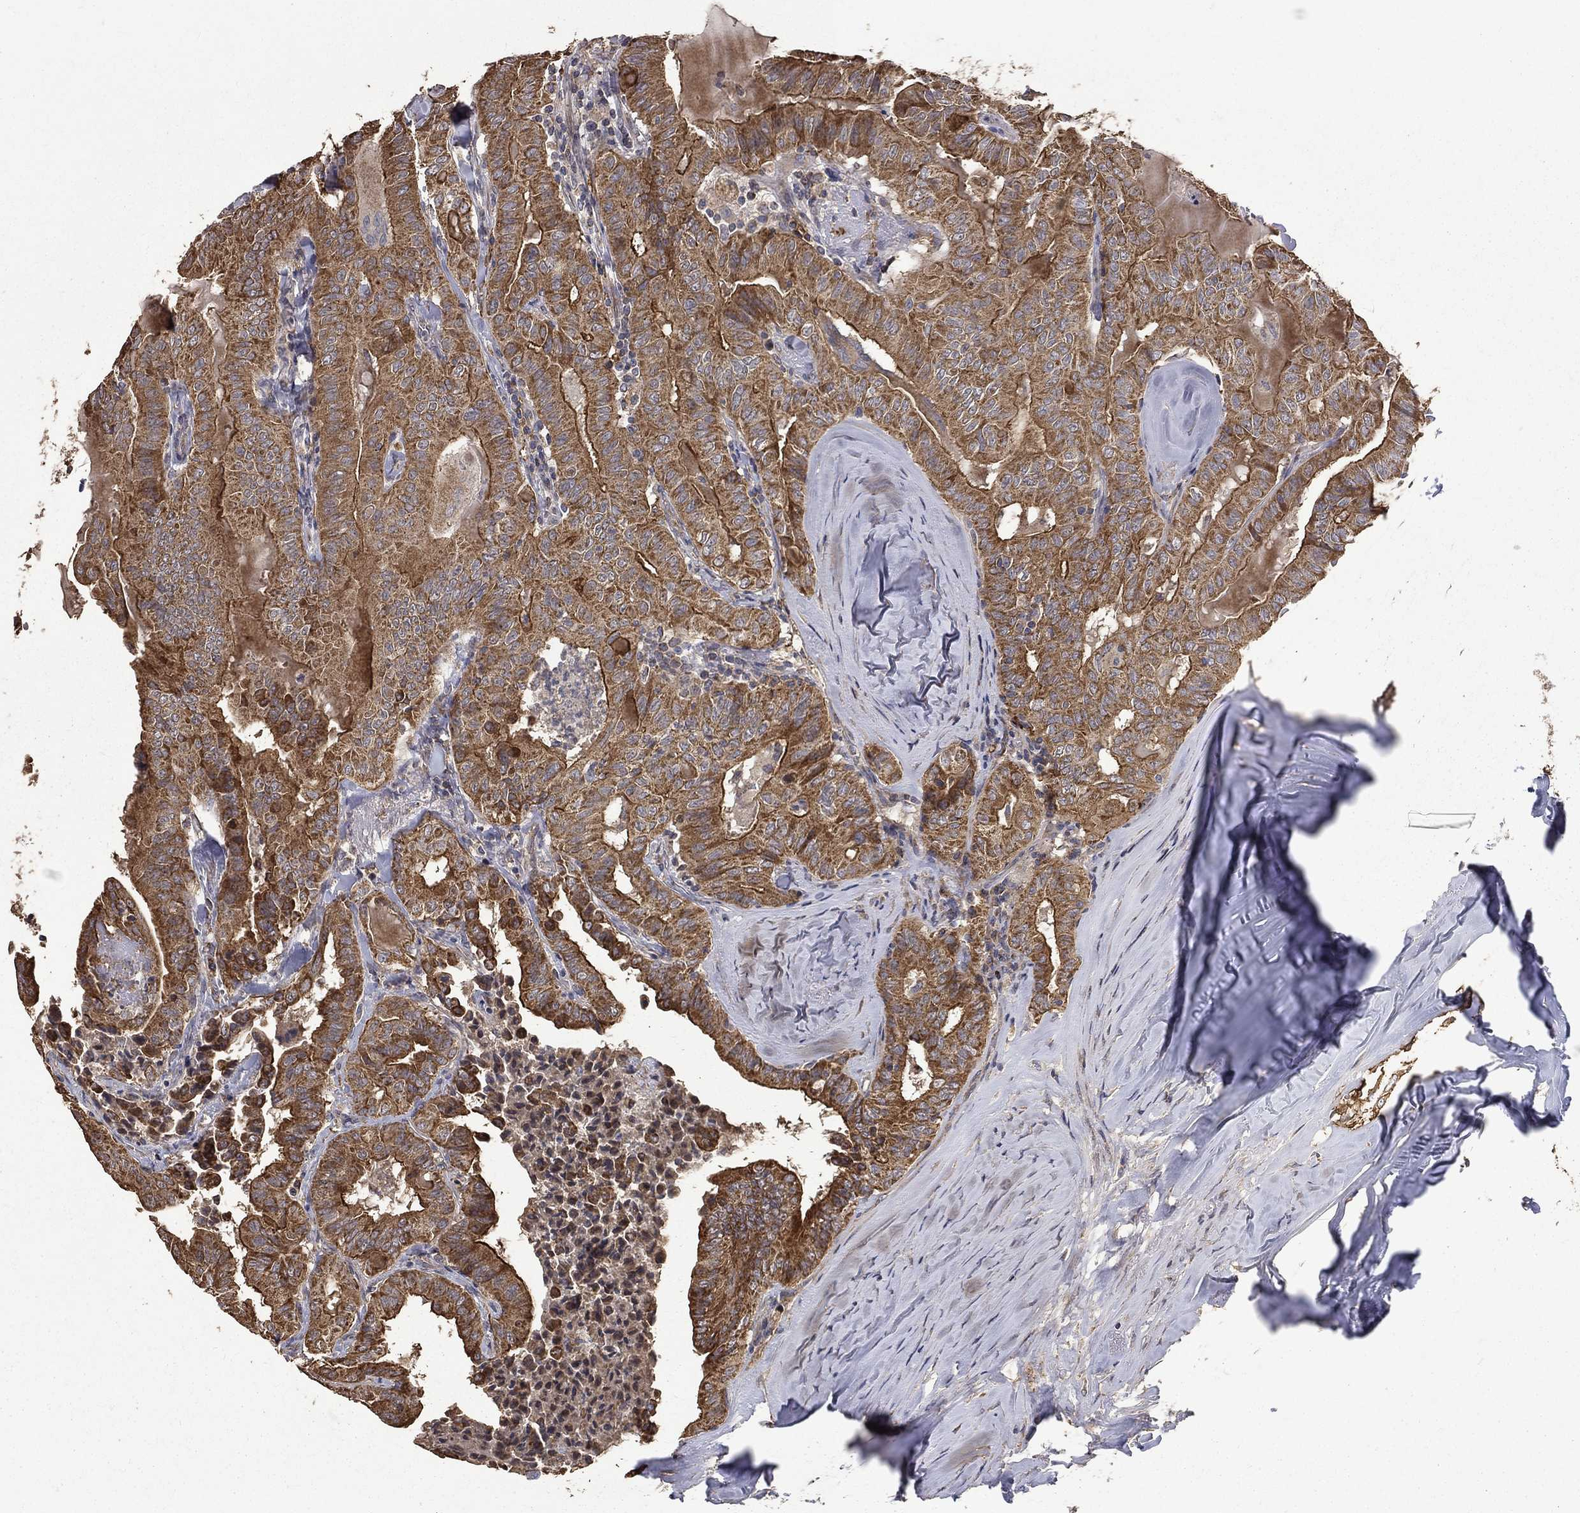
{"staining": {"intensity": "strong", "quantity": ">75%", "location": "cytoplasmic/membranous"}, "tissue": "thyroid cancer", "cell_type": "Tumor cells", "image_type": "cancer", "snomed": [{"axis": "morphology", "description": "Papillary adenocarcinoma, NOS"}, {"axis": "topography", "description": "Thyroid gland"}], "caption": "Immunohistochemistry histopathology image of neoplastic tissue: human papillary adenocarcinoma (thyroid) stained using immunohistochemistry (IHC) displays high levels of strong protein expression localized specifically in the cytoplasmic/membranous of tumor cells, appearing as a cytoplasmic/membranous brown color.", "gene": "RPGR", "patient": {"sex": "female", "age": 68}}